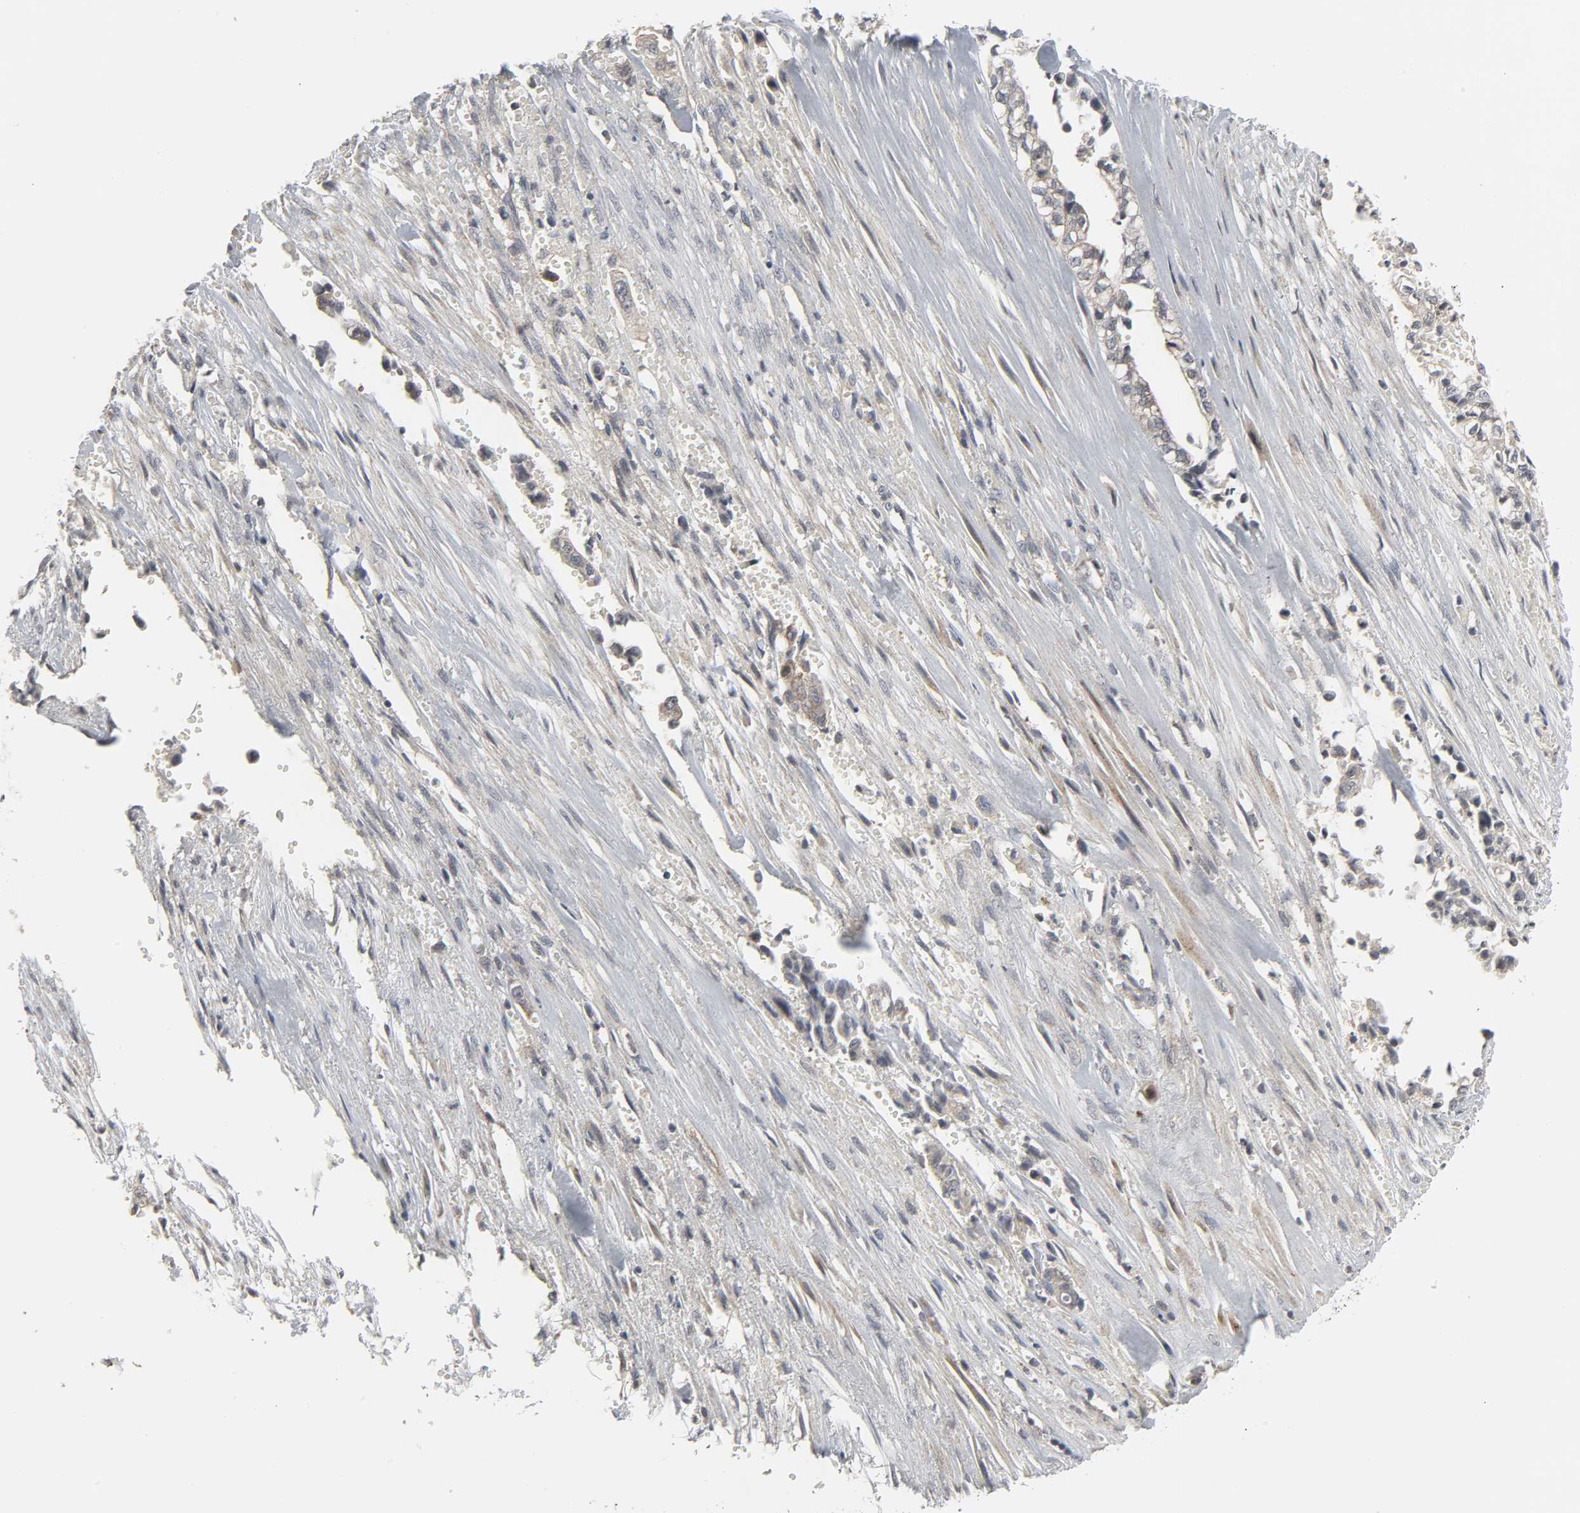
{"staining": {"intensity": "weak", "quantity": "25%-75%", "location": "cytoplasmic/membranous"}, "tissue": "liver cancer", "cell_type": "Tumor cells", "image_type": "cancer", "snomed": [{"axis": "morphology", "description": "Cholangiocarcinoma"}, {"axis": "topography", "description": "Liver"}], "caption": "Tumor cells exhibit low levels of weak cytoplasmic/membranous positivity in about 25%-75% of cells in human liver cancer.", "gene": "CLIP1", "patient": {"sex": "female", "age": 70}}